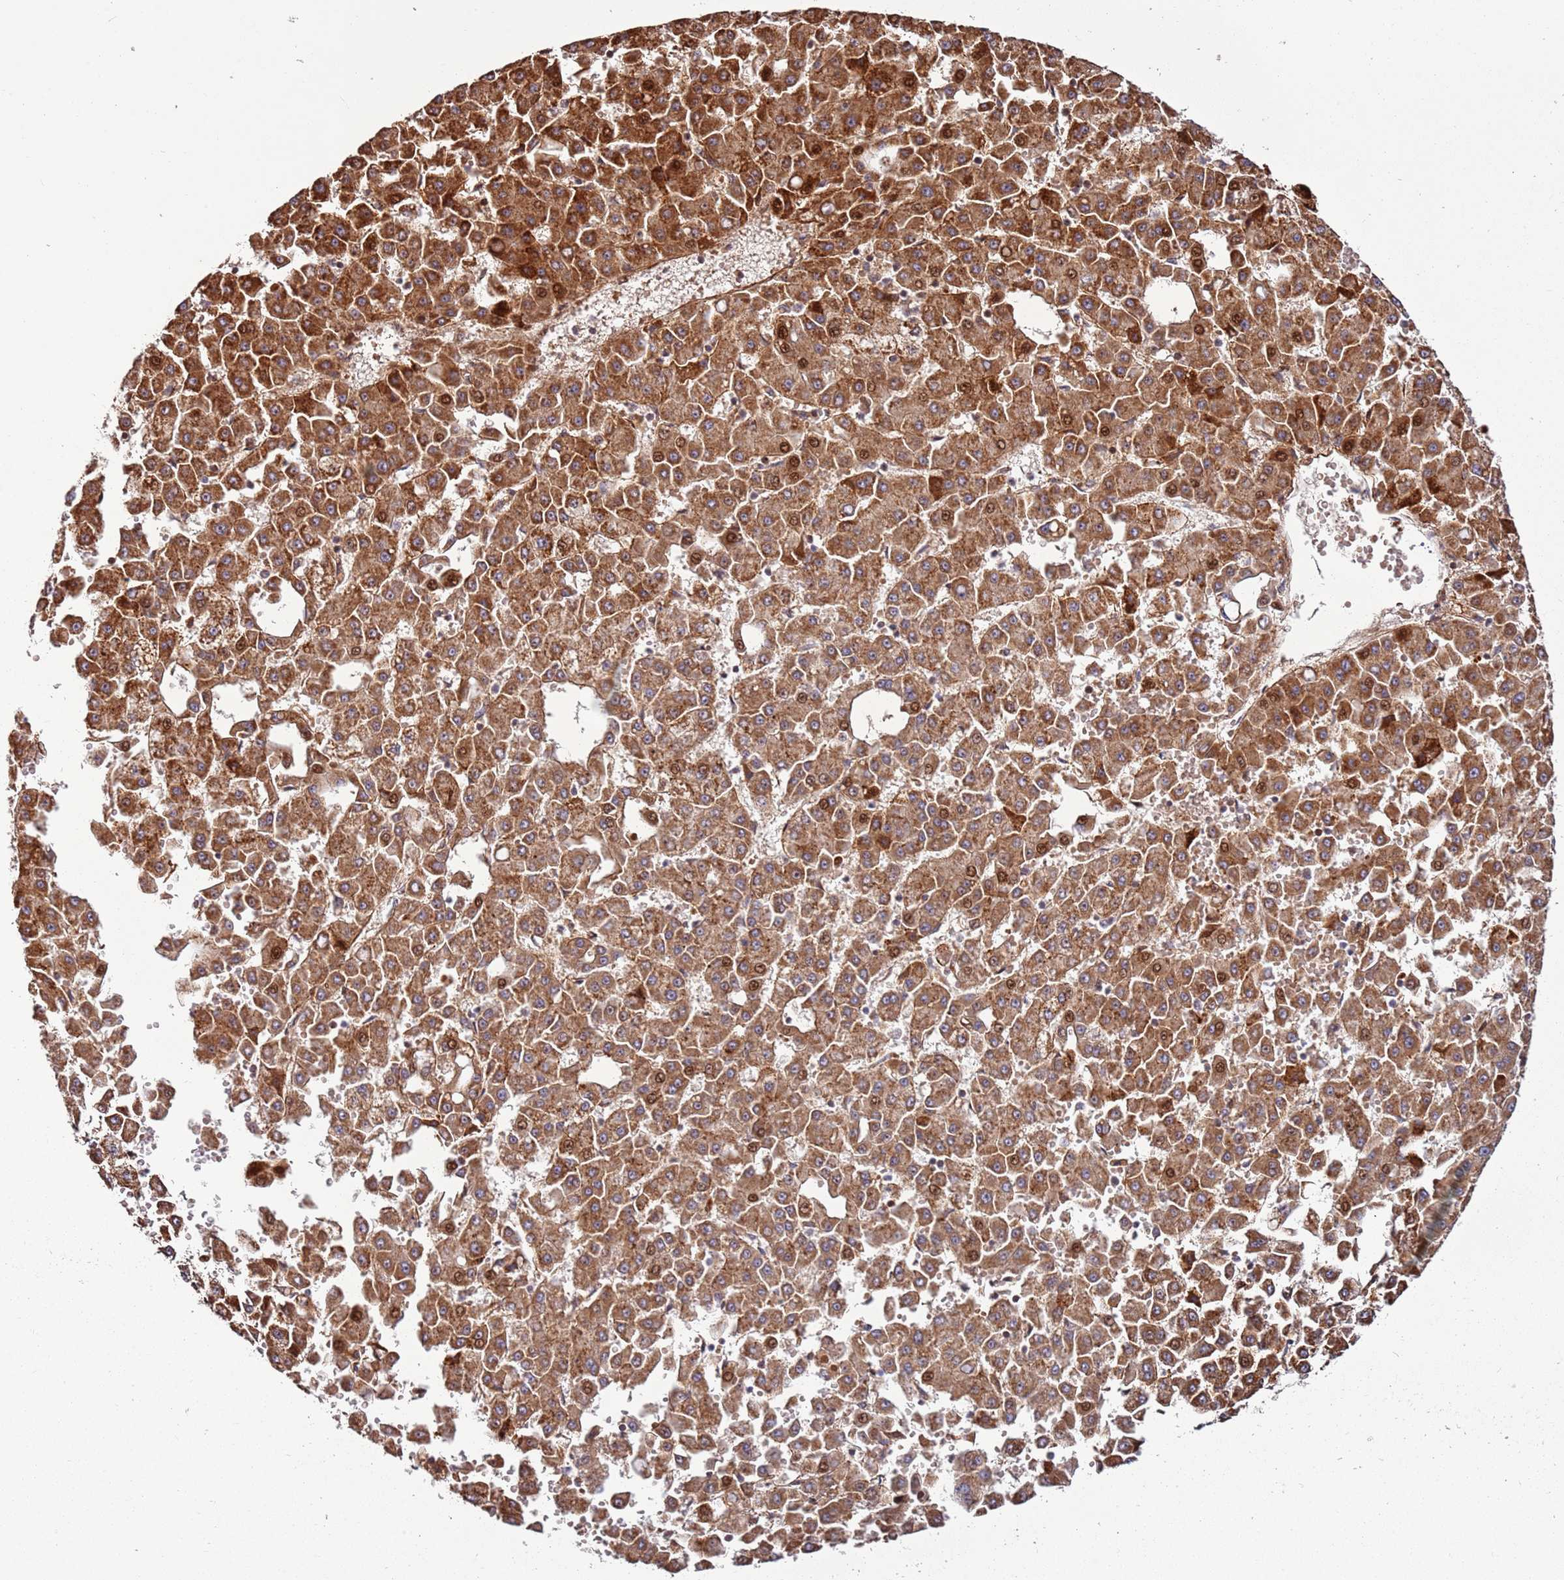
{"staining": {"intensity": "strong", "quantity": ">75%", "location": "cytoplasmic/membranous"}, "tissue": "liver cancer", "cell_type": "Tumor cells", "image_type": "cancer", "snomed": [{"axis": "morphology", "description": "Carcinoma, Hepatocellular, NOS"}, {"axis": "topography", "description": "Liver"}], "caption": "The photomicrograph reveals immunohistochemical staining of liver cancer (hepatocellular carcinoma). There is strong cytoplasmic/membranous expression is seen in approximately >75% of tumor cells.", "gene": "RHBDL1", "patient": {"sex": "male", "age": 47}}